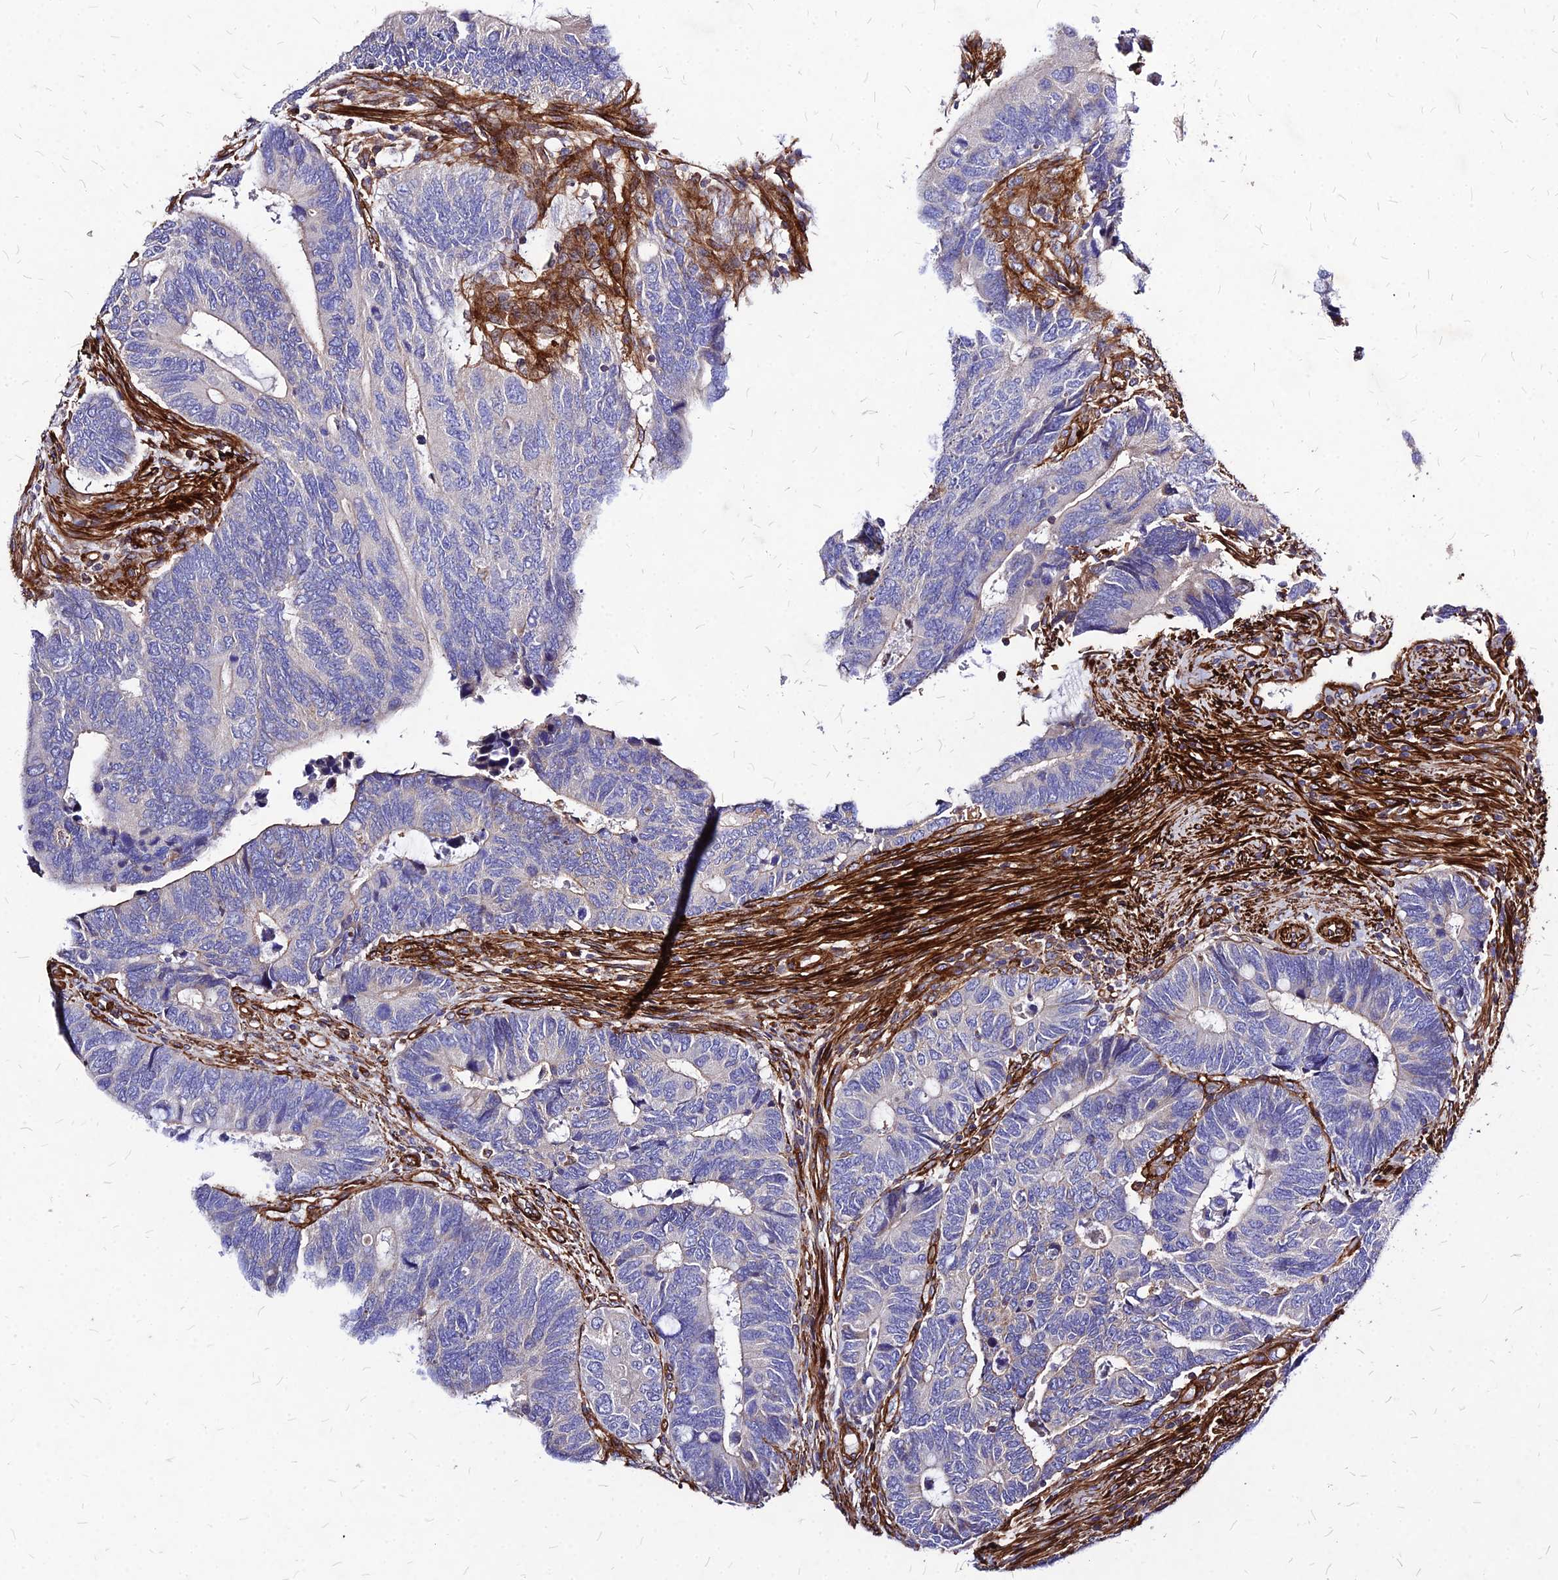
{"staining": {"intensity": "weak", "quantity": "<25%", "location": "cytoplasmic/membranous"}, "tissue": "colorectal cancer", "cell_type": "Tumor cells", "image_type": "cancer", "snomed": [{"axis": "morphology", "description": "Adenocarcinoma, NOS"}, {"axis": "topography", "description": "Colon"}], "caption": "Immunohistochemistry (IHC) of colorectal cancer displays no staining in tumor cells.", "gene": "EFCC1", "patient": {"sex": "male", "age": 87}}